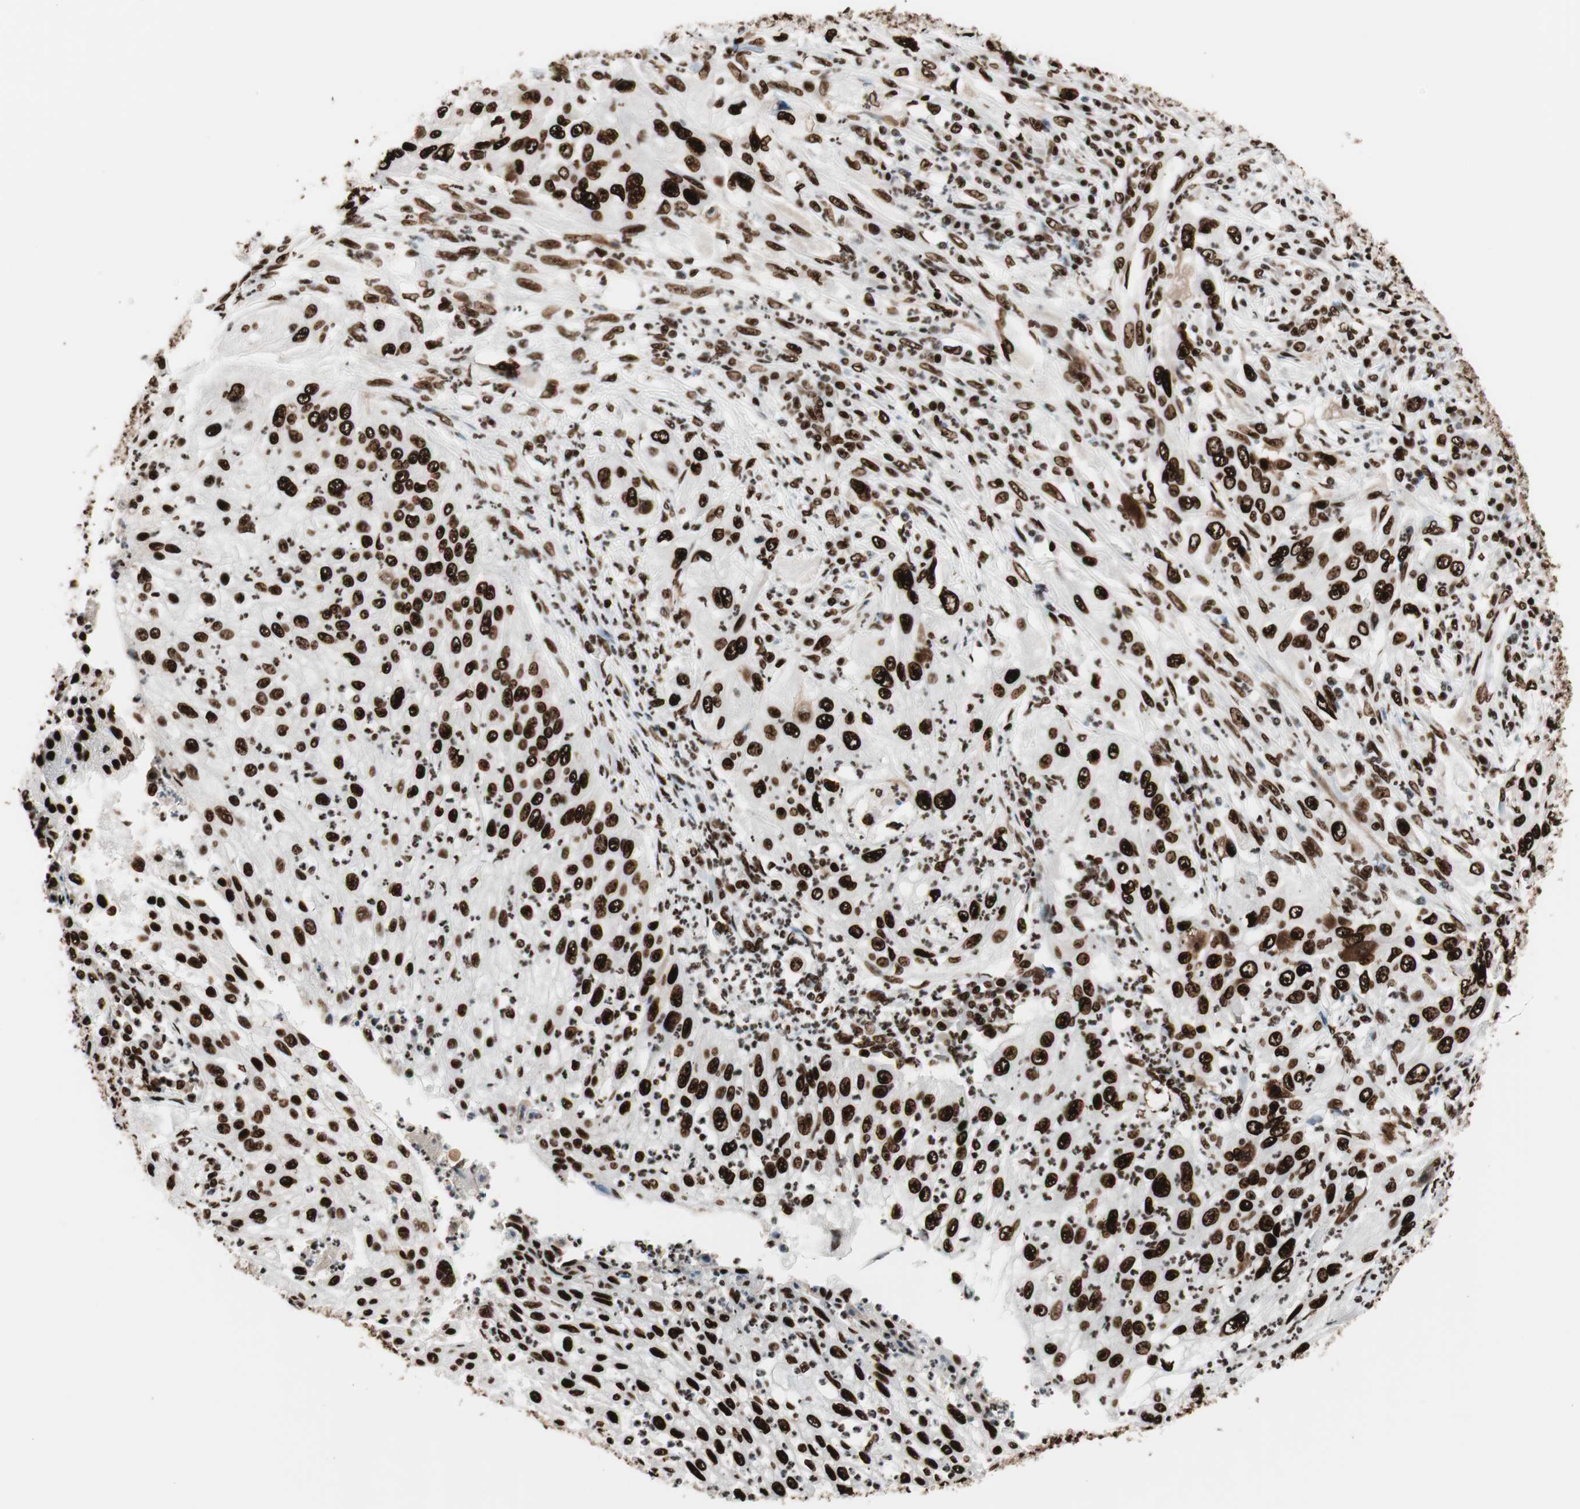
{"staining": {"intensity": "strong", "quantity": ">75%", "location": "nuclear"}, "tissue": "lung cancer", "cell_type": "Tumor cells", "image_type": "cancer", "snomed": [{"axis": "morphology", "description": "Inflammation, NOS"}, {"axis": "morphology", "description": "Squamous cell carcinoma, NOS"}, {"axis": "topography", "description": "Lymph node"}, {"axis": "topography", "description": "Soft tissue"}, {"axis": "topography", "description": "Lung"}], "caption": "Immunohistochemistry (IHC) (DAB (3,3'-diaminobenzidine)) staining of human lung cancer (squamous cell carcinoma) exhibits strong nuclear protein expression in approximately >75% of tumor cells.", "gene": "PSME3", "patient": {"sex": "male", "age": 66}}